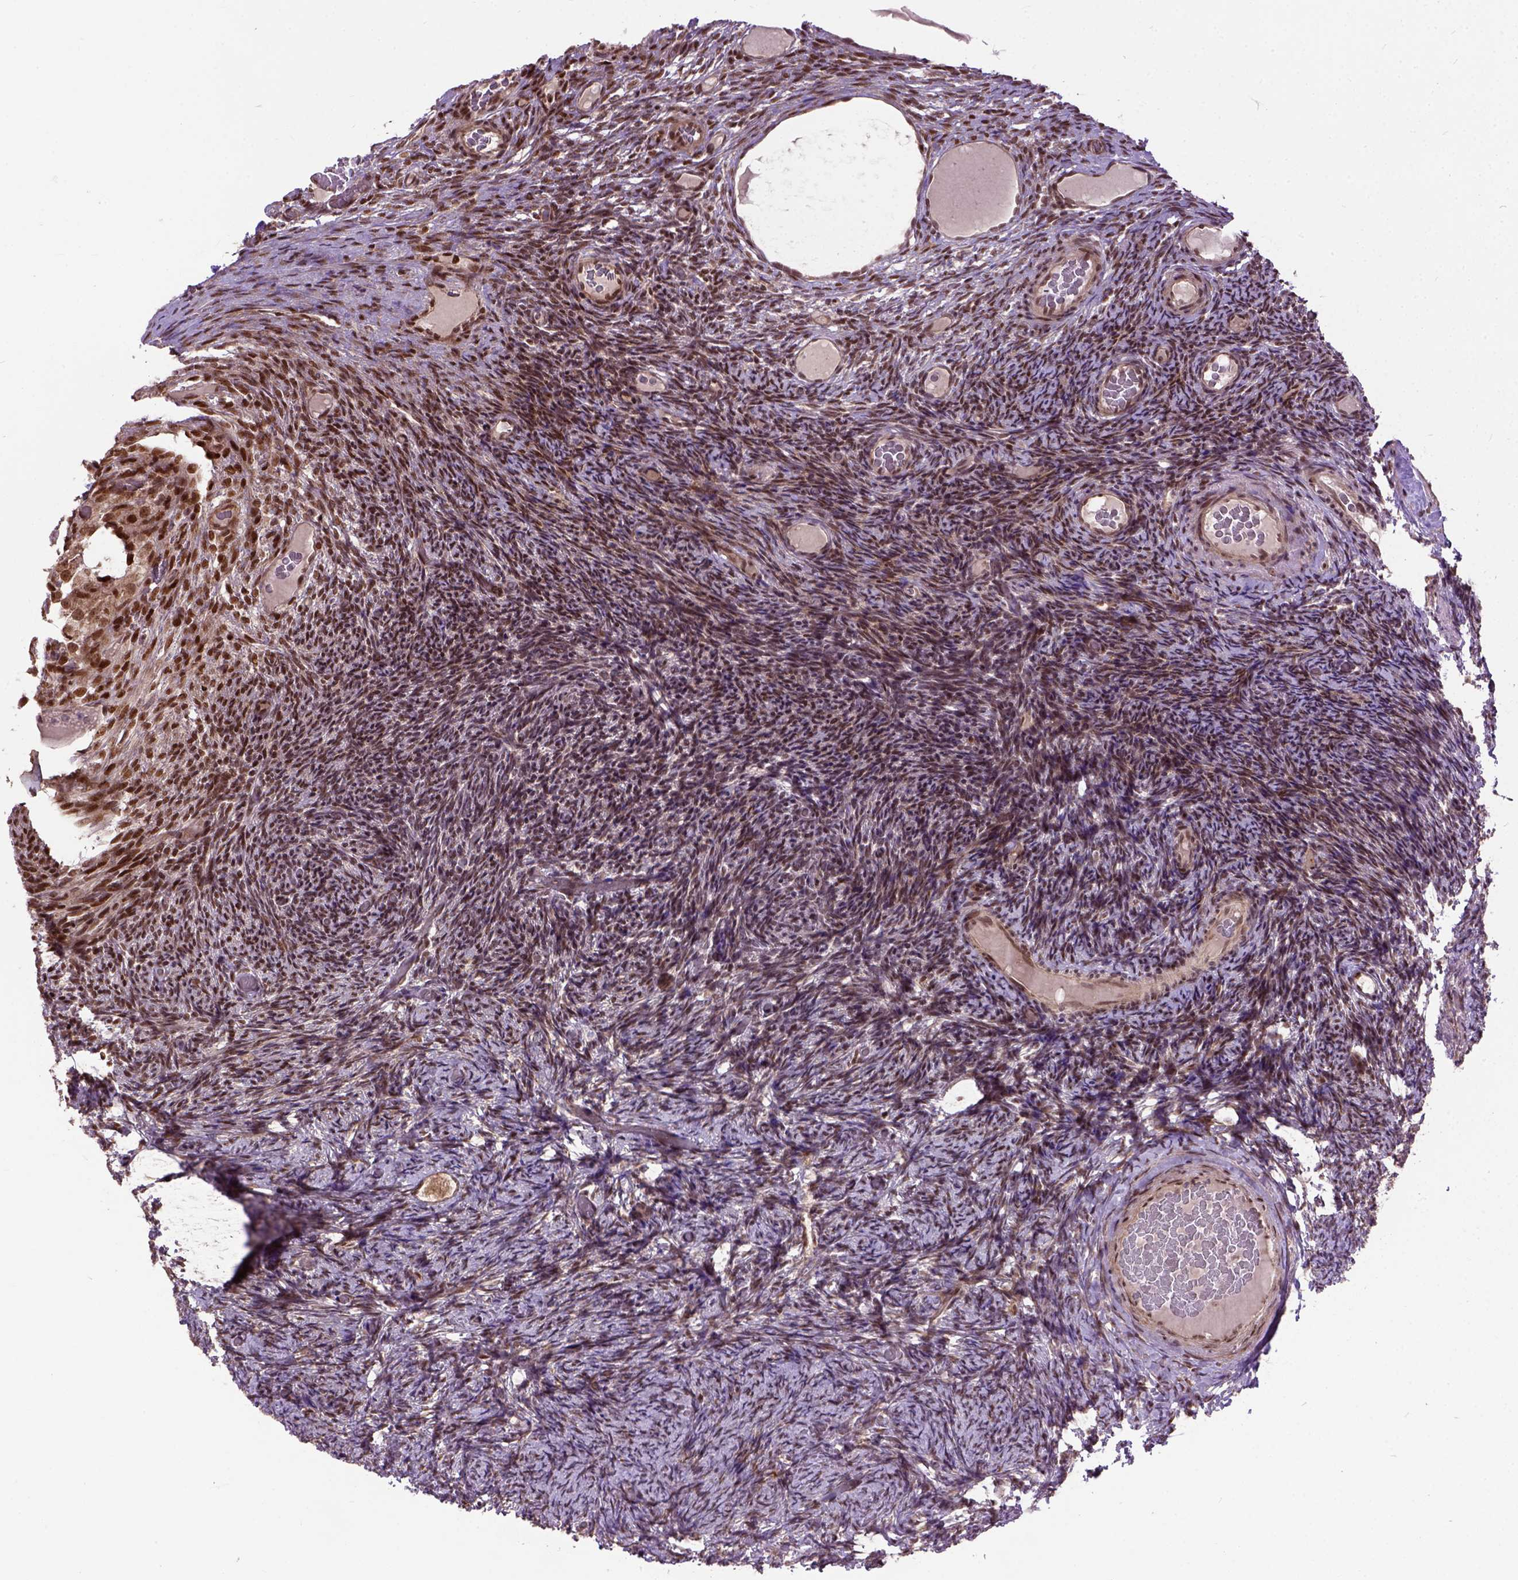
{"staining": {"intensity": "moderate", "quantity": ">75%", "location": "nuclear"}, "tissue": "ovary", "cell_type": "Follicle cells", "image_type": "normal", "snomed": [{"axis": "morphology", "description": "Normal tissue, NOS"}, {"axis": "topography", "description": "Ovary"}], "caption": "Moderate nuclear expression for a protein is seen in approximately >75% of follicle cells of unremarkable ovary using immunohistochemistry.", "gene": "ZNF630", "patient": {"sex": "female", "age": 34}}